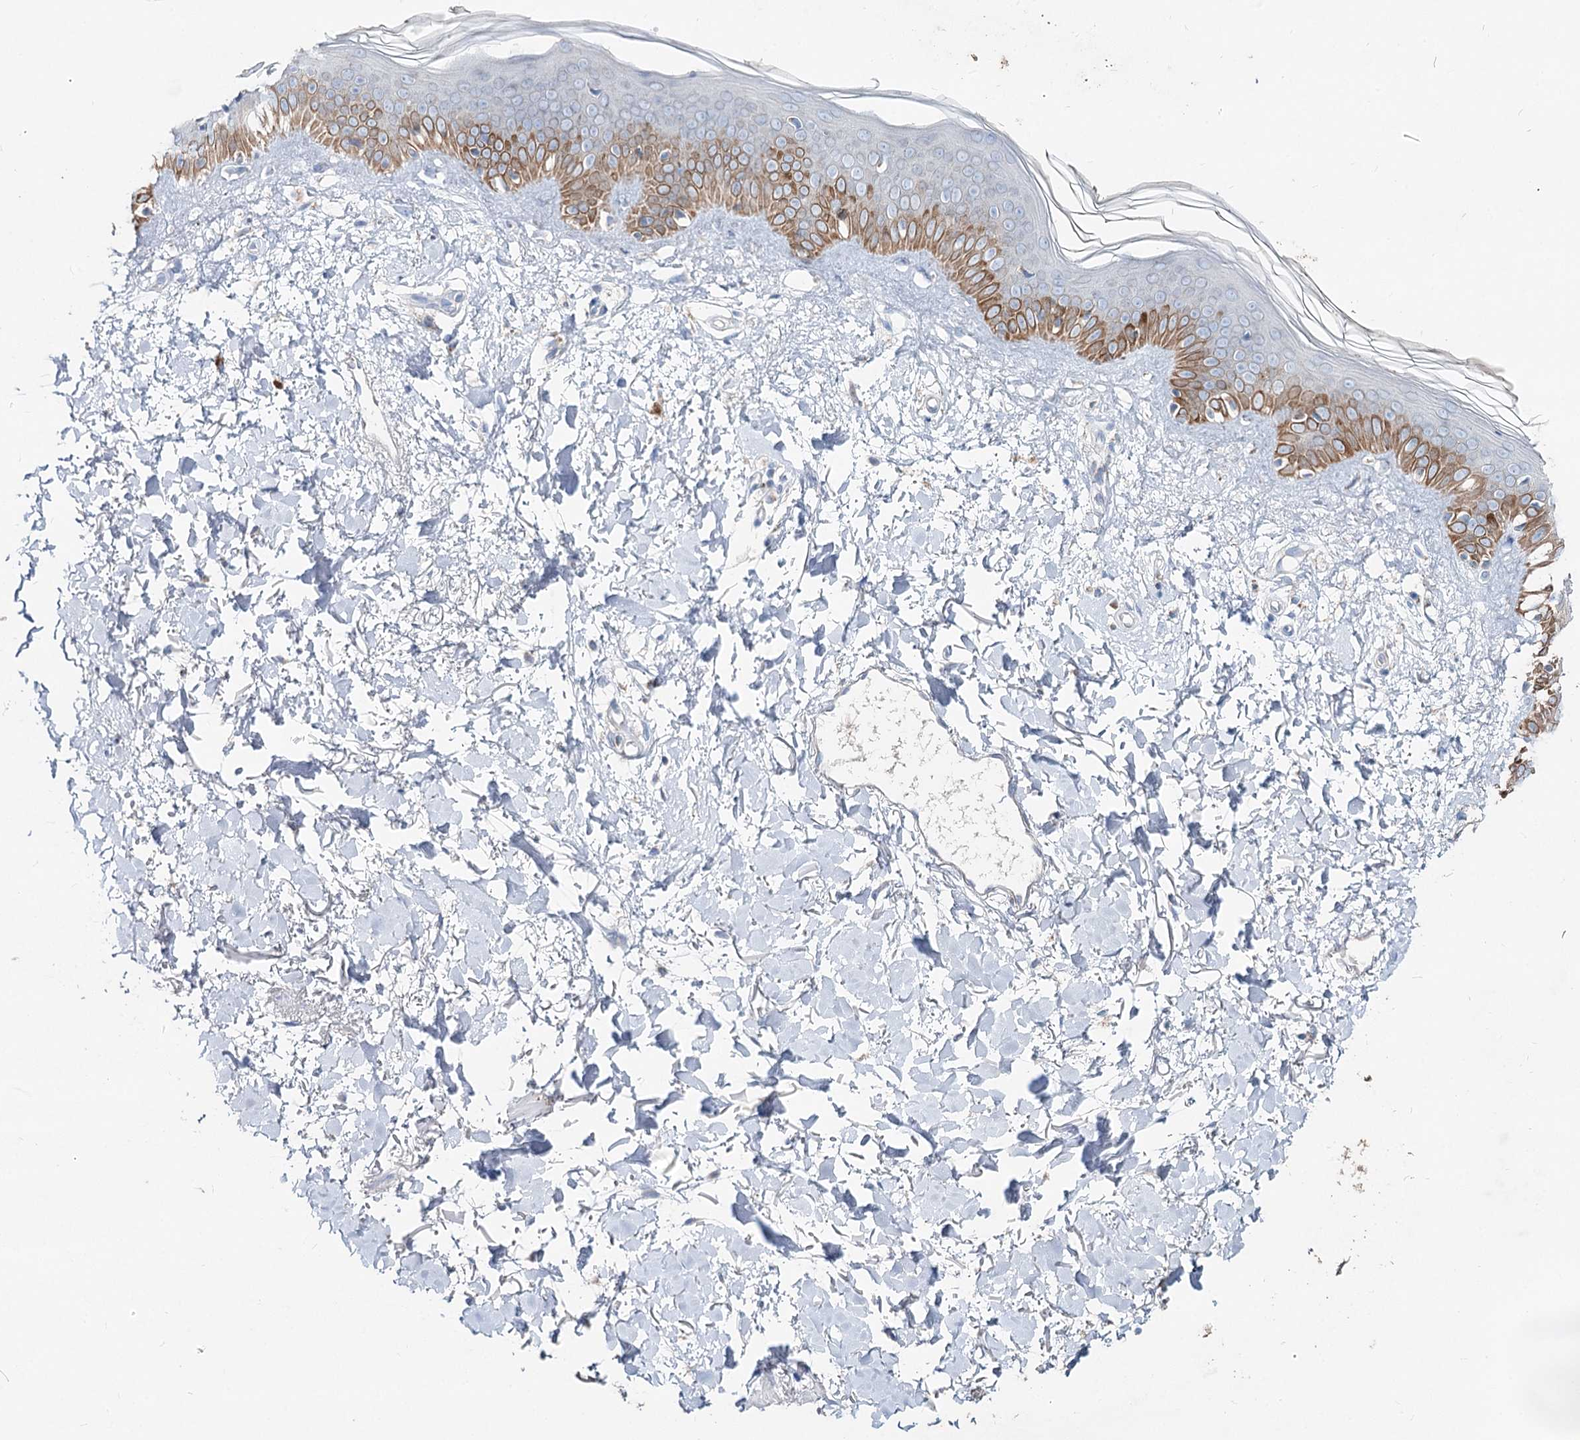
{"staining": {"intensity": "negative", "quantity": "none", "location": "none"}, "tissue": "skin", "cell_type": "Fibroblasts", "image_type": "normal", "snomed": [{"axis": "morphology", "description": "Normal tissue, NOS"}, {"axis": "topography", "description": "Skin"}], "caption": "Immunohistochemistry histopathology image of normal skin: human skin stained with DAB exhibits no significant protein expression in fibroblasts.", "gene": "MCCC2", "patient": {"sex": "female", "age": 58}}